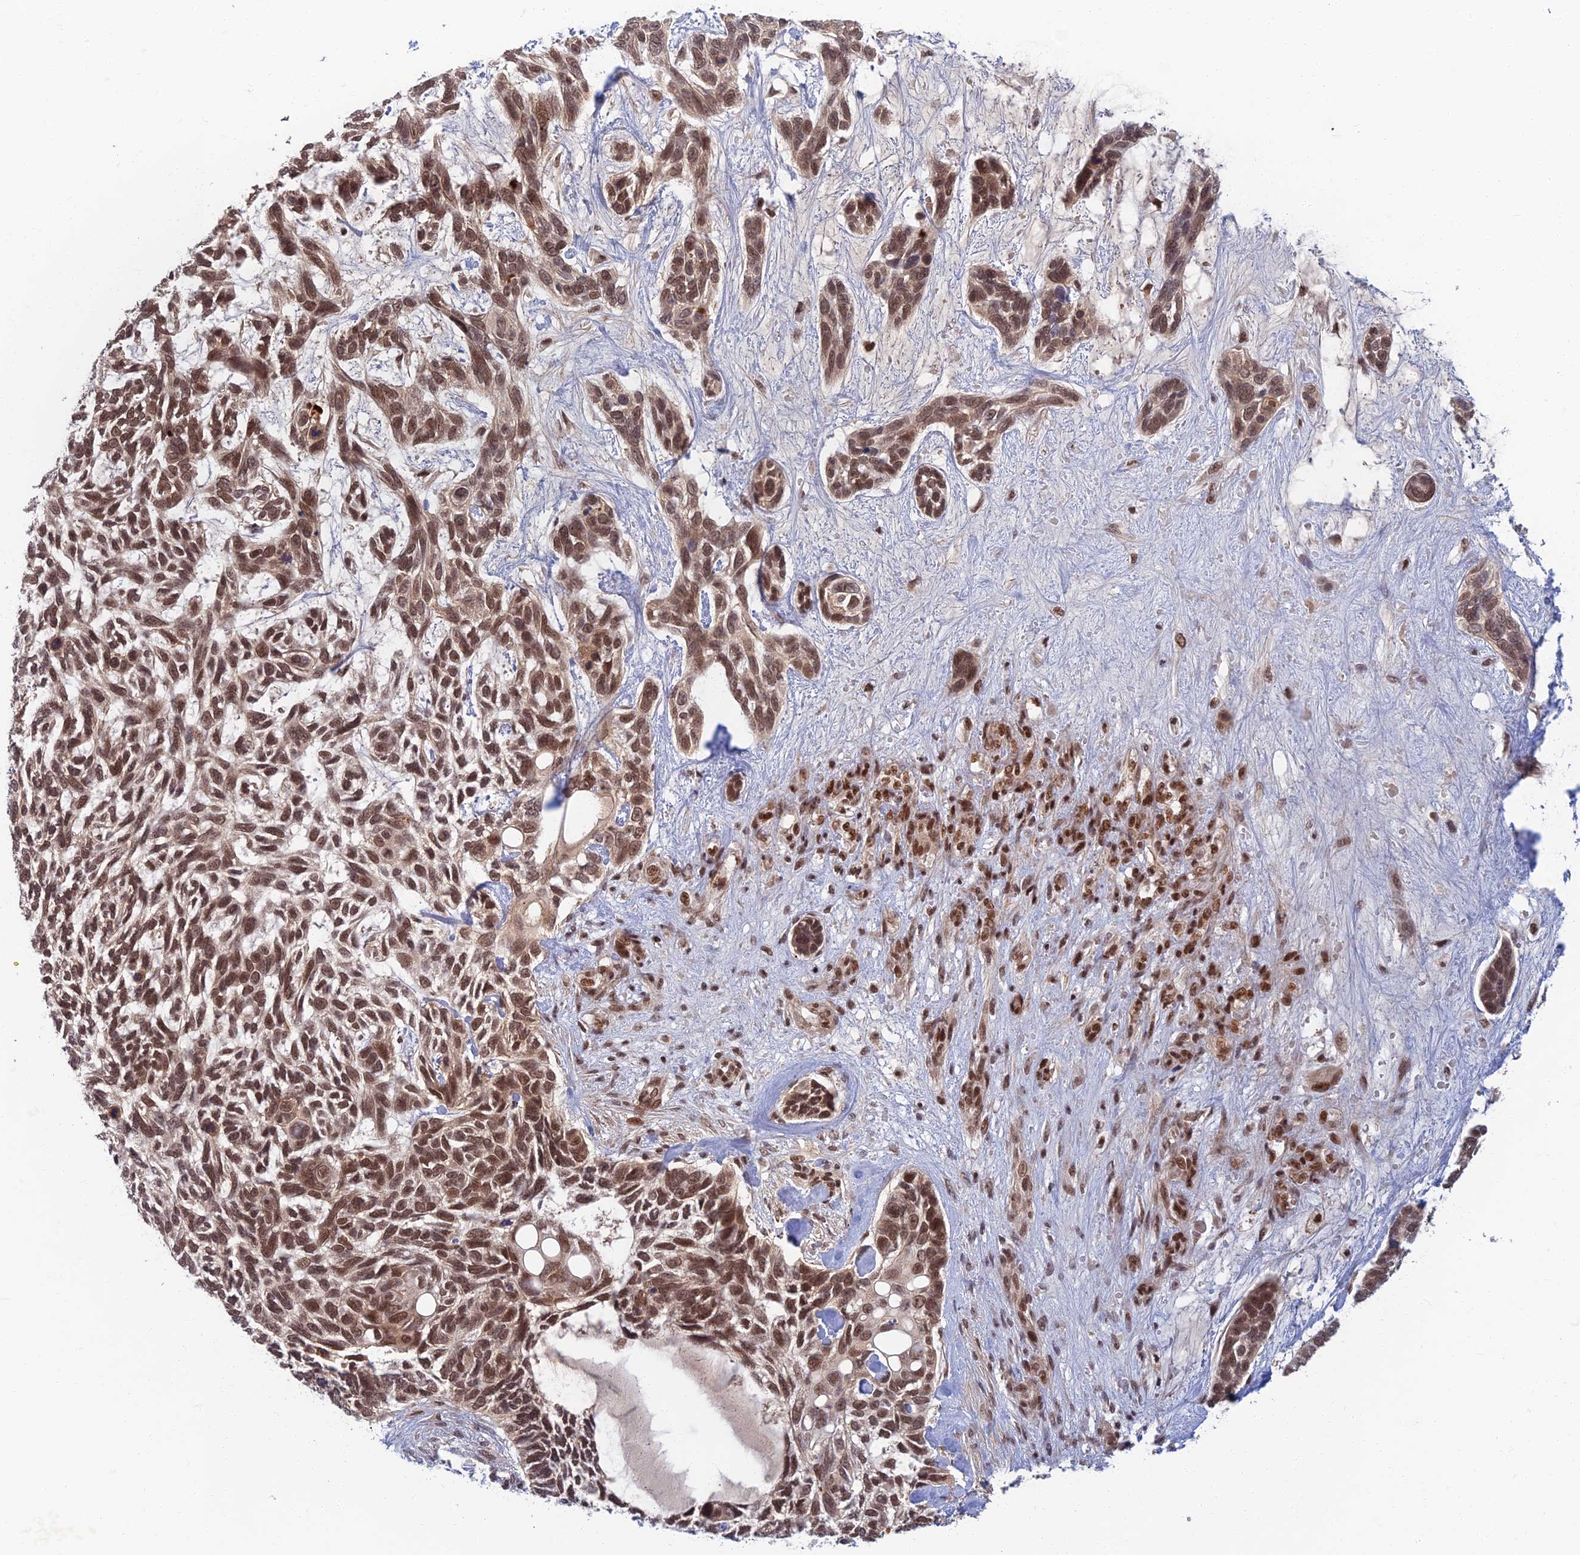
{"staining": {"intensity": "strong", "quantity": ">75%", "location": "nuclear"}, "tissue": "skin cancer", "cell_type": "Tumor cells", "image_type": "cancer", "snomed": [{"axis": "morphology", "description": "Basal cell carcinoma"}, {"axis": "topography", "description": "Skin"}], "caption": "Immunohistochemistry (IHC) of human skin cancer (basal cell carcinoma) displays high levels of strong nuclear expression in approximately >75% of tumor cells.", "gene": "TCEA2", "patient": {"sex": "male", "age": 88}}